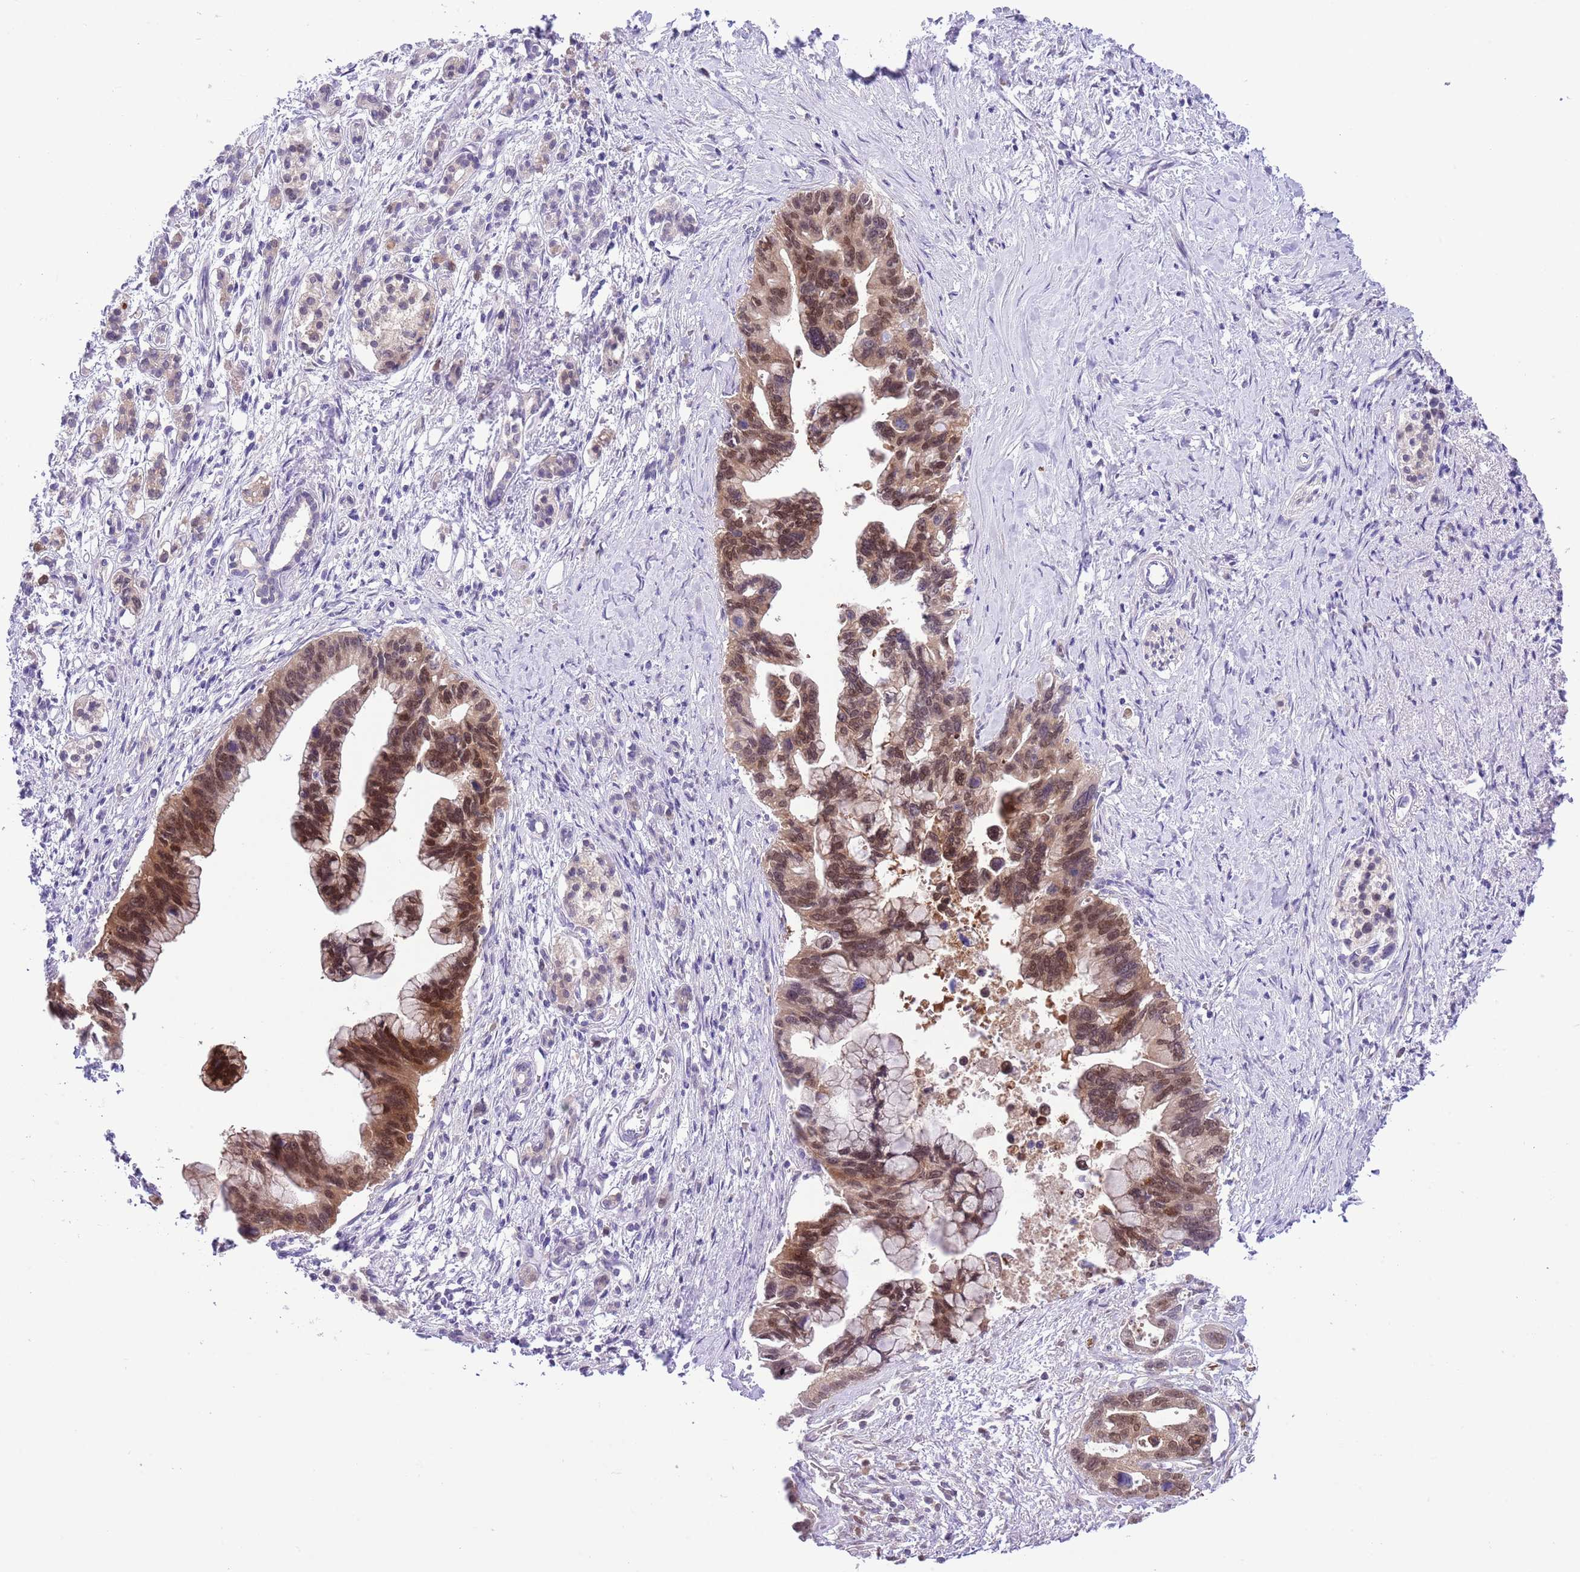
{"staining": {"intensity": "moderate", "quantity": ">75%", "location": "cytoplasmic/membranous,nuclear"}, "tissue": "pancreatic cancer", "cell_type": "Tumor cells", "image_type": "cancer", "snomed": [{"axis": "morphology", "description": "Adenocarcinoma, NOS"}, {"axis": "topography", "description": "Pancreas"}], "caption": "Immunohistochemical staining of adenocarcinoma (pancreatic) exhibits medium levels of moderate cytoplasmic/membranous and nuclear expression in approximately >75% of tumor cells.", "gene": "GALK2", "patient": {"sex": "female", "age": 83}}